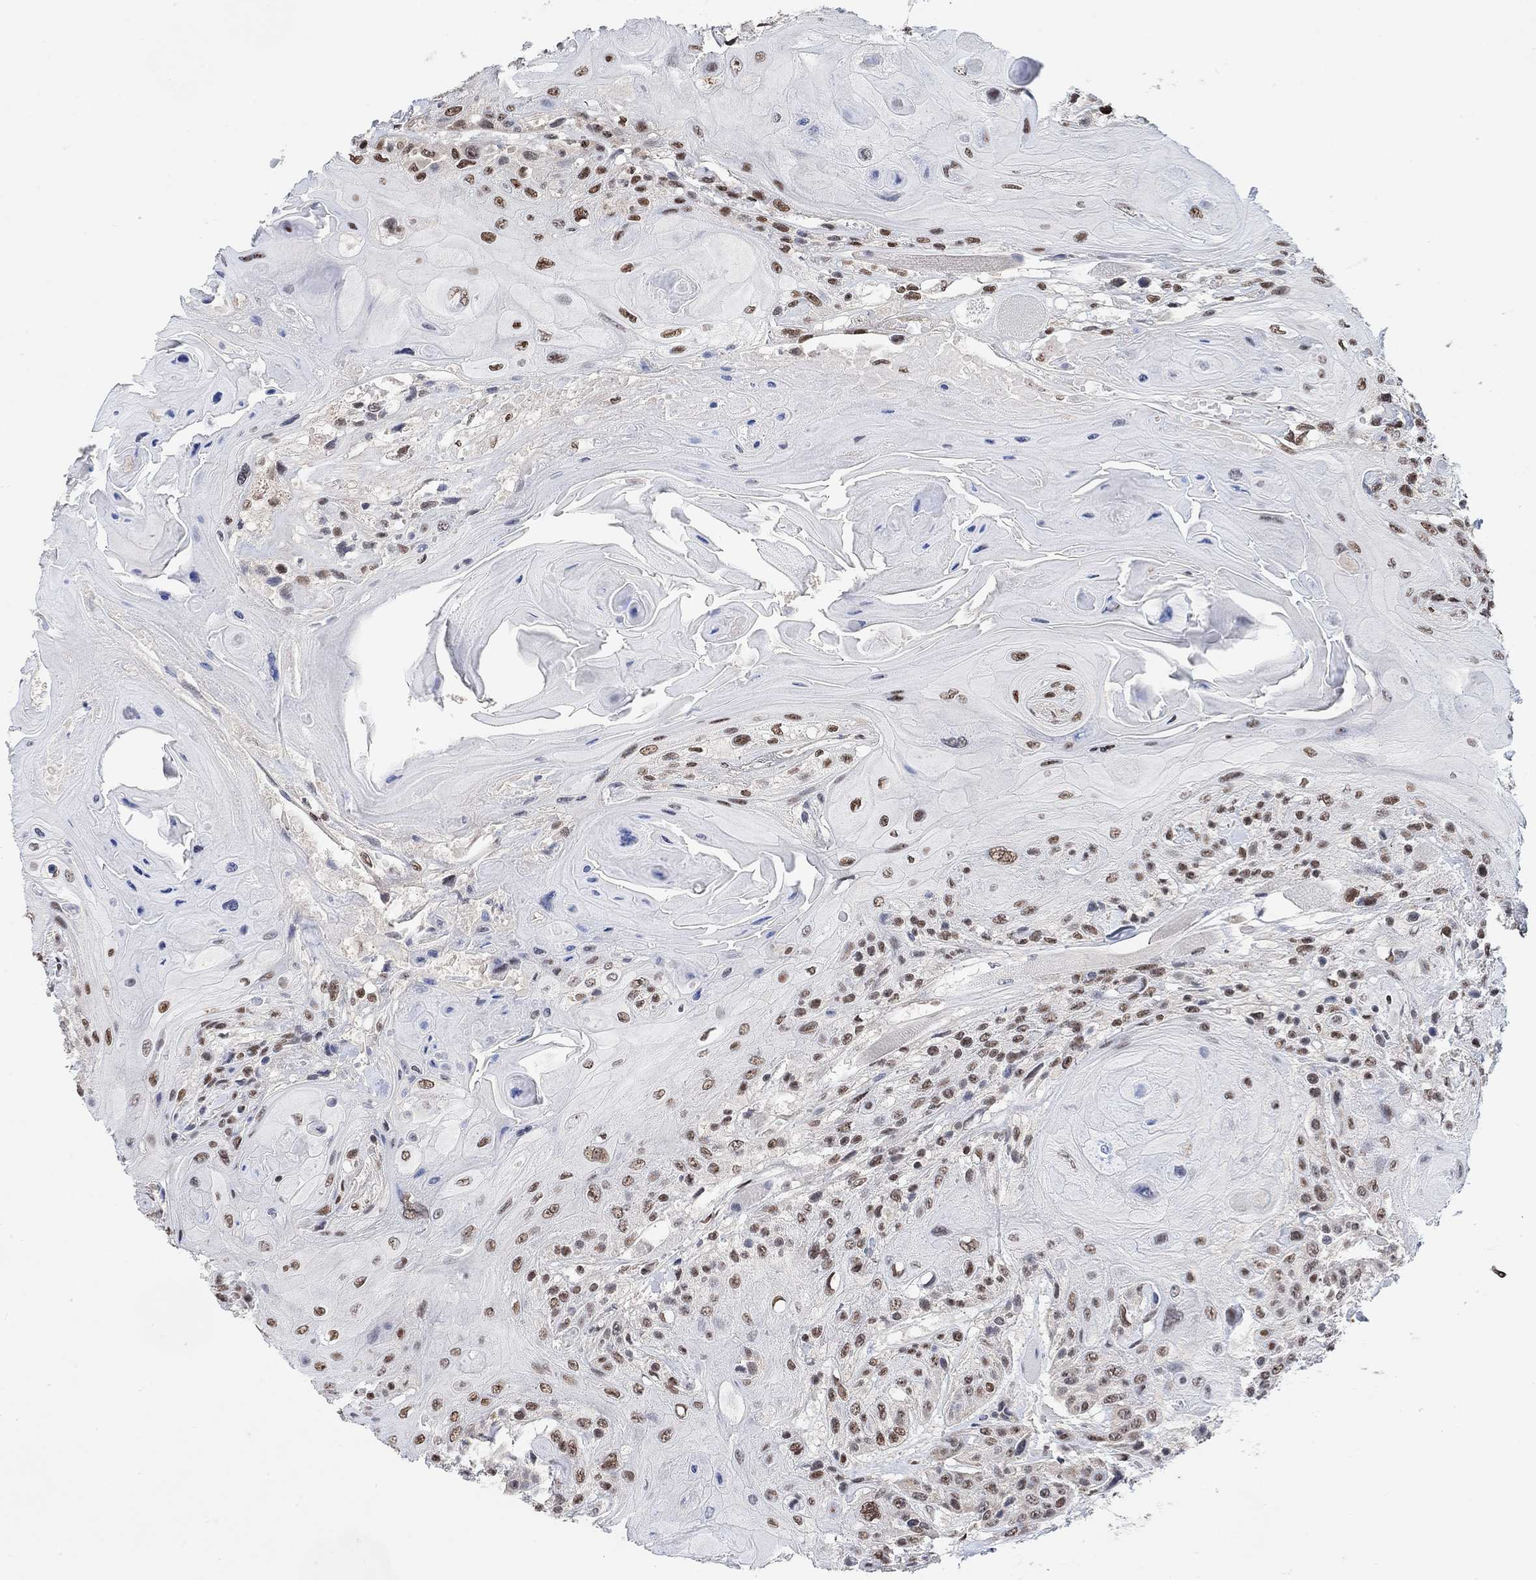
{"staining": {"intensity": "moderate", "quantity": "25%-75%", "location": "nuclear"}, "tissue": "head and neck cancer", "cell_type": "Tumor cells", "image_type": "cancer", "snomed": [{"axis": "morphology", "description": "Squamous cell carcinoma, NOS"}, {"axis": "topography", "description": "Head-Neck"}], "caption": "Squamous cell carcinoma (head and neck) stained with IHC displays moderate nuclear expression in approximately 25%-75% of tumor cells.", "gene": "USP39", "patient": {"sex": "female", "age": 59}}